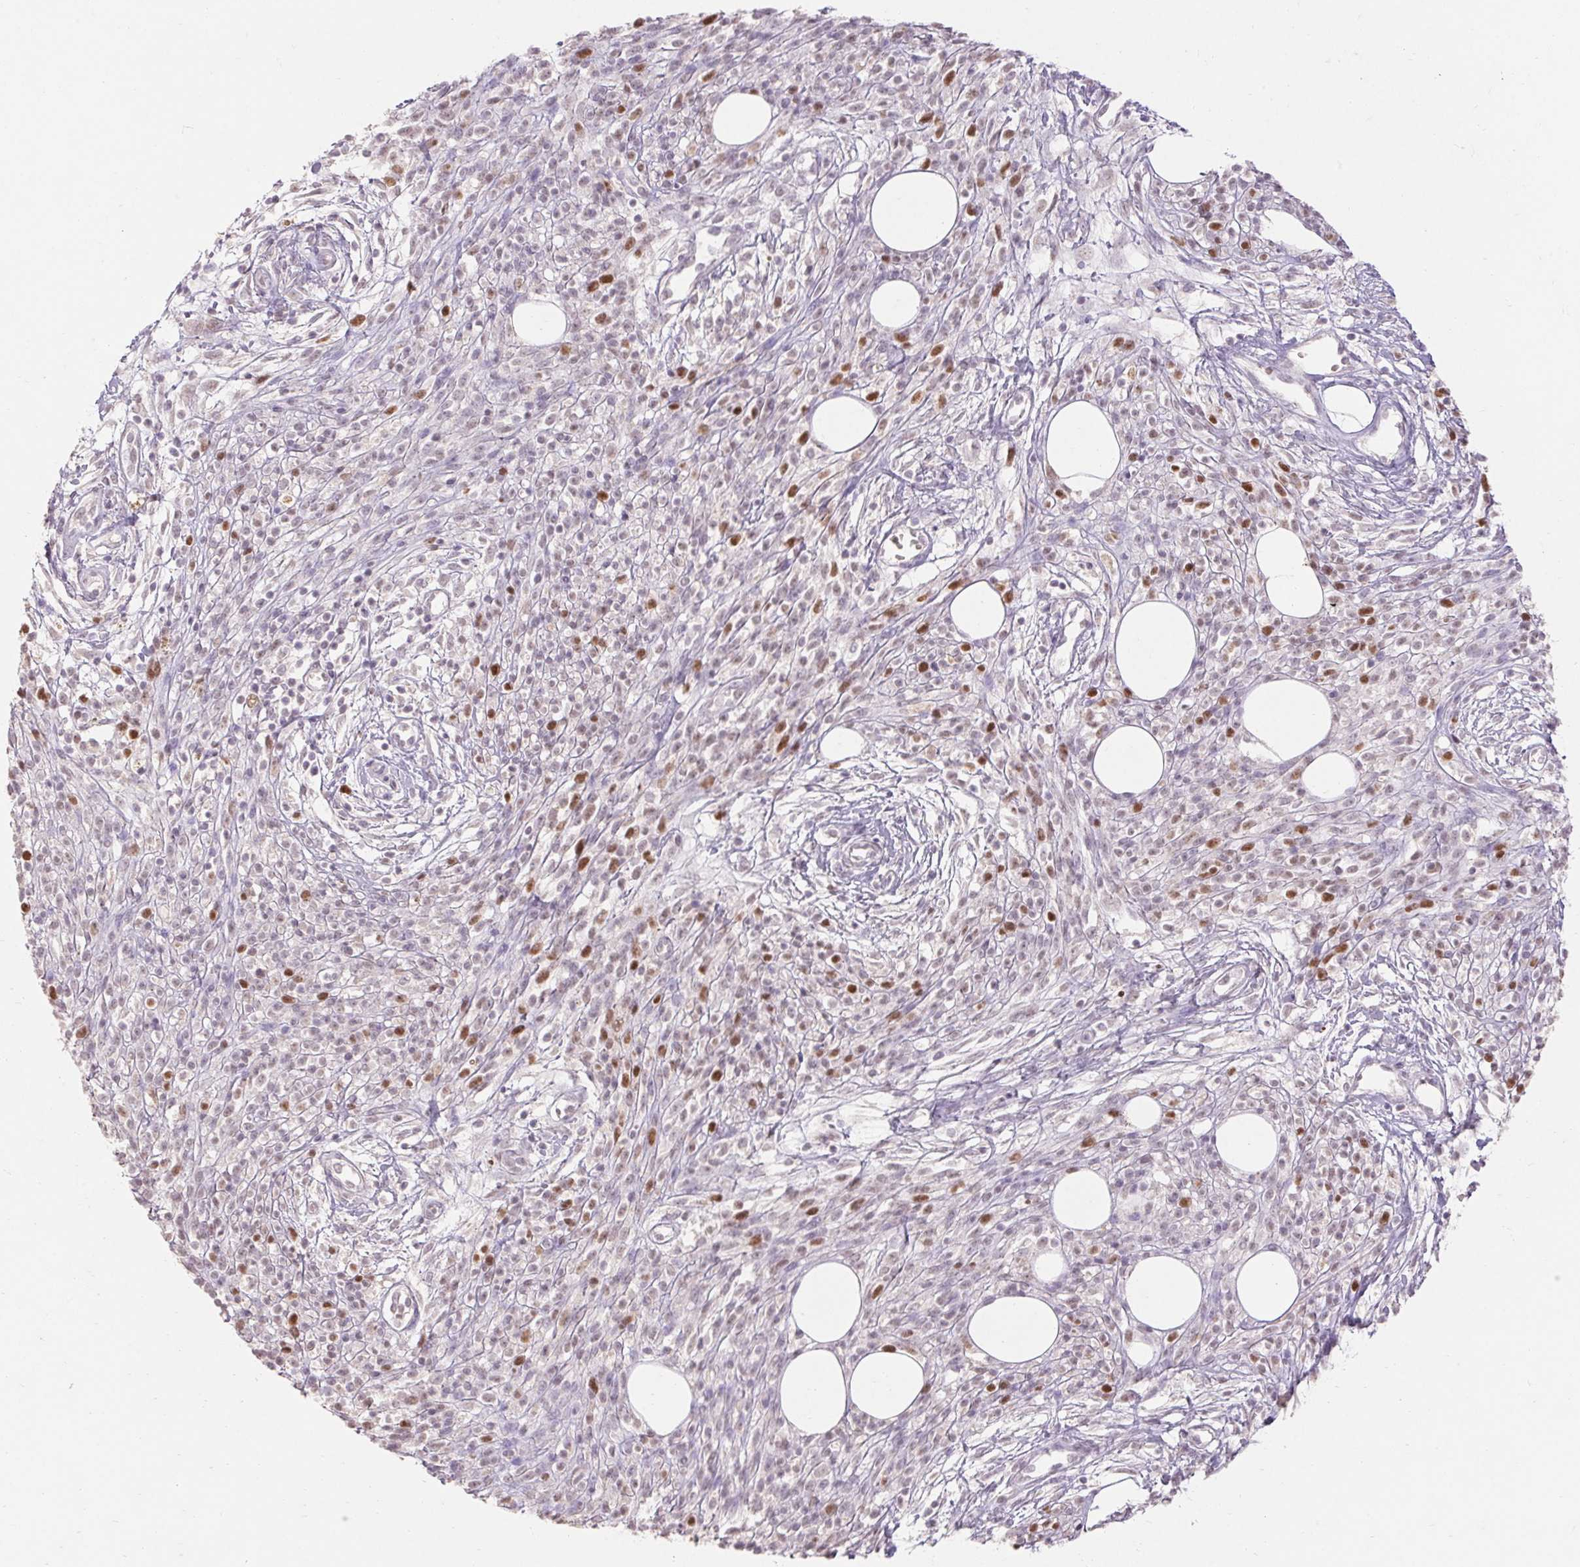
{"staining": {"intensity": "strong", "quantity": "<25%", "location": "nuclear"}, "tissue": "melanoma", "cell_type": "Tumor cells", "image_type": "cancer", "snomed": [{"axis": "morphology", "description": "Malignant melanoma, NOS"}, {"axis": "topography", "description": "Skin"}, {"axis": "topography", "description": "Skin of trunk"}], "caption": "Melanoma tissue reveals strong nuclear positivity in approximately <25% of tumor cells", "gene": "SKP2", "patient": {"sex": "male", "age": 74}}